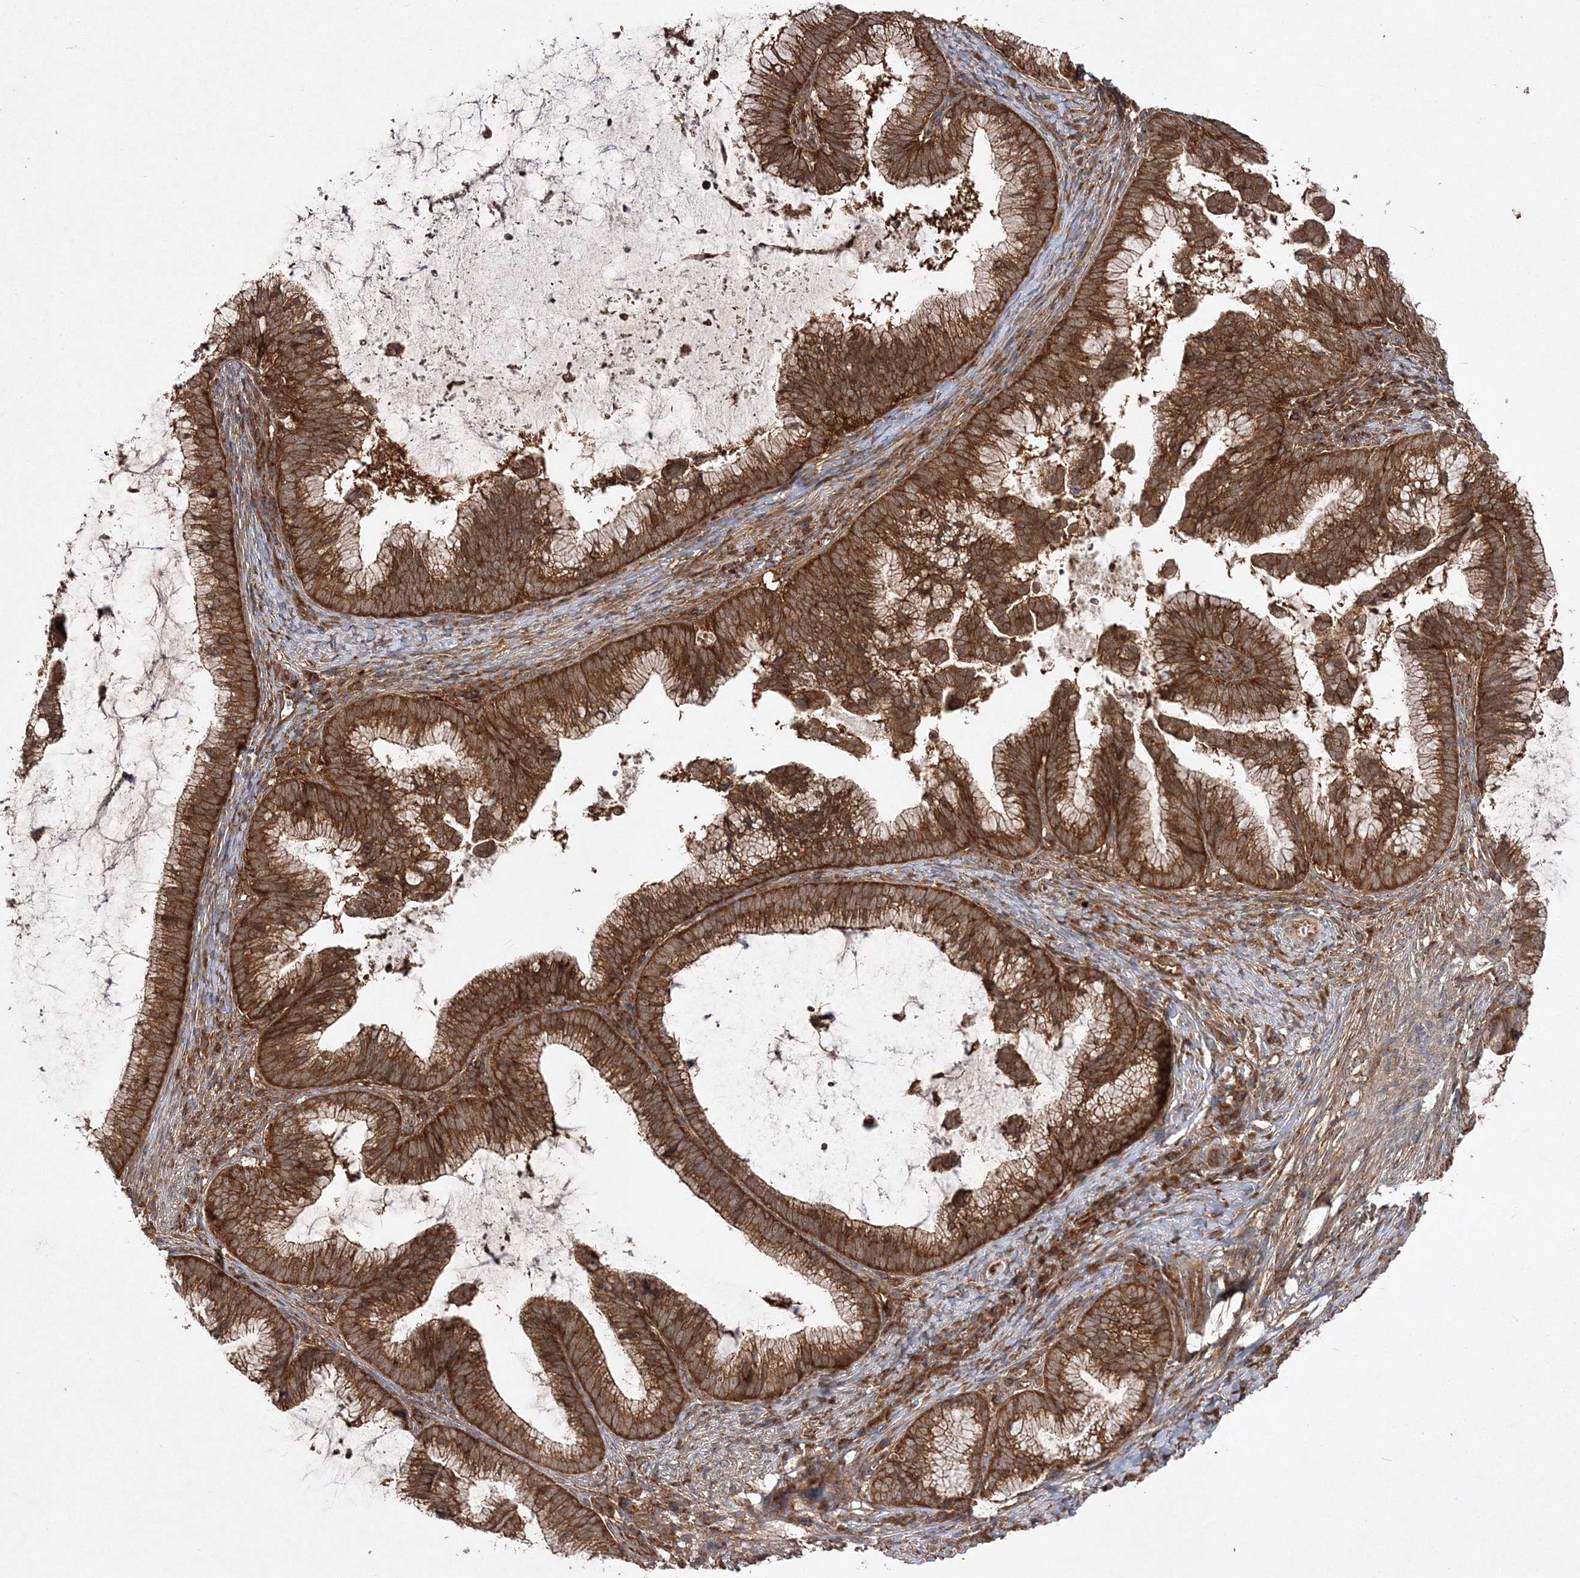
{"staining": {"intensity": "strong", "quantity": ">75%", "location": "cytoplasmic/membranous"}, "tissue": "cervical cancer", "cell_type": "Tumor cells", "image_type": "cancer", "snomed": [{"axis": "morphology", "description": "Adenocarcinoma, NOS"}, {"axis": "topography", "description": "Cervix"}], "caption": "Immunohistochemical staining of cervical cancer demonstrates strong cytoplasmic/membranous protein positivity in approximately >75% of tumor cells. (Stains: DAB (3,3'-diaminobenzidine) in brown, nuclei in blue, Microscopy: brightfield microscopy at high magnification).", "gene": "WDR37", "patient": {"sex": "female", "age": 36}}